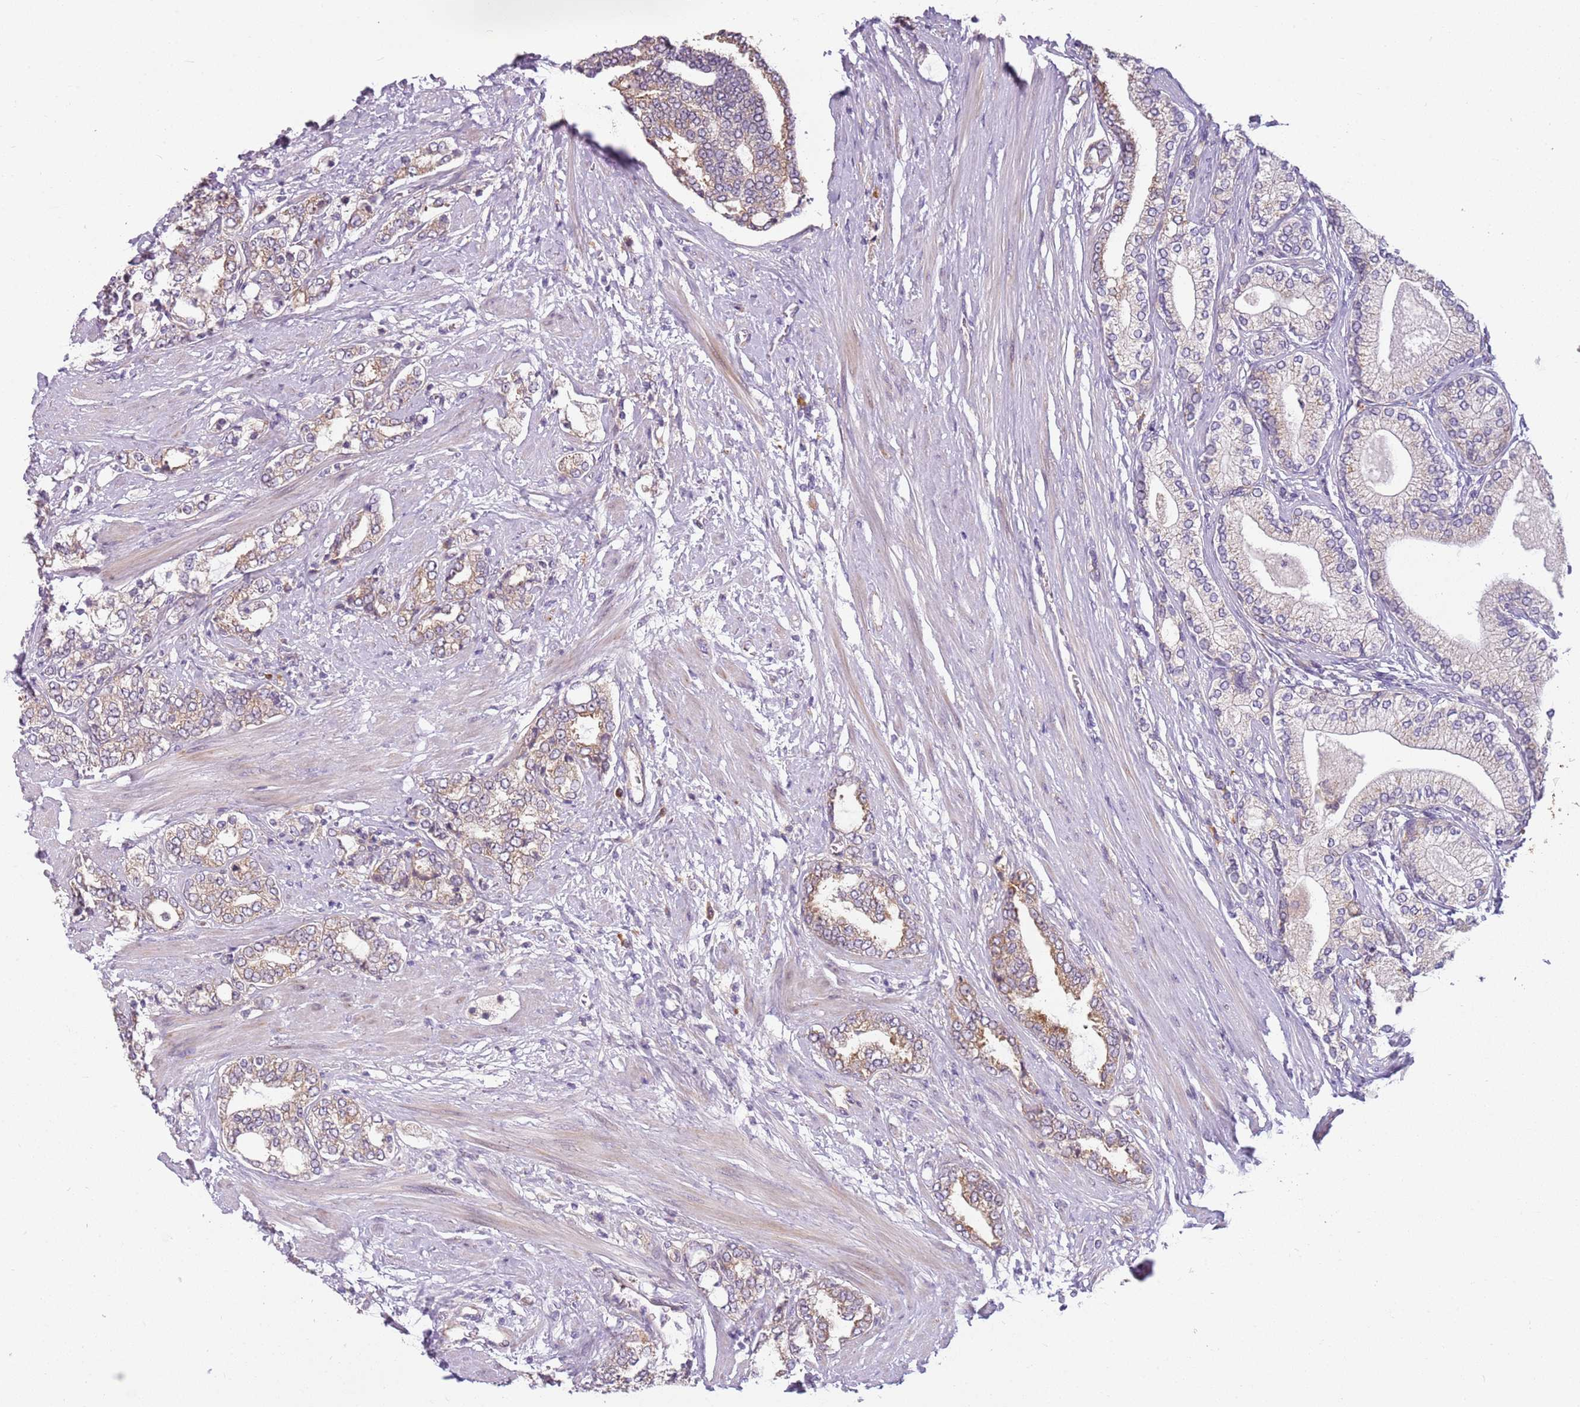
{"staining": {"intensity": "moderate", "quantity": "<25%", "location": "cytoplasmic/membranous"}, "tissue": "prostate cancer", "cell_type": "Tumor cells", "image_type": "cancer", "snomed": [{"axis": "morphology", "description": "Adenocarcinoma, High grade"}, {"axis": "topography", "description": "Prostate"}], "caption": "Prostate cancer (high-grade adenocarcinoma) stained for a protein shows moderate cytoplasmic/membranous positivity in tumor cells.", "gene": "RPS28", "patient": {"sex": "male", "age": 64}}